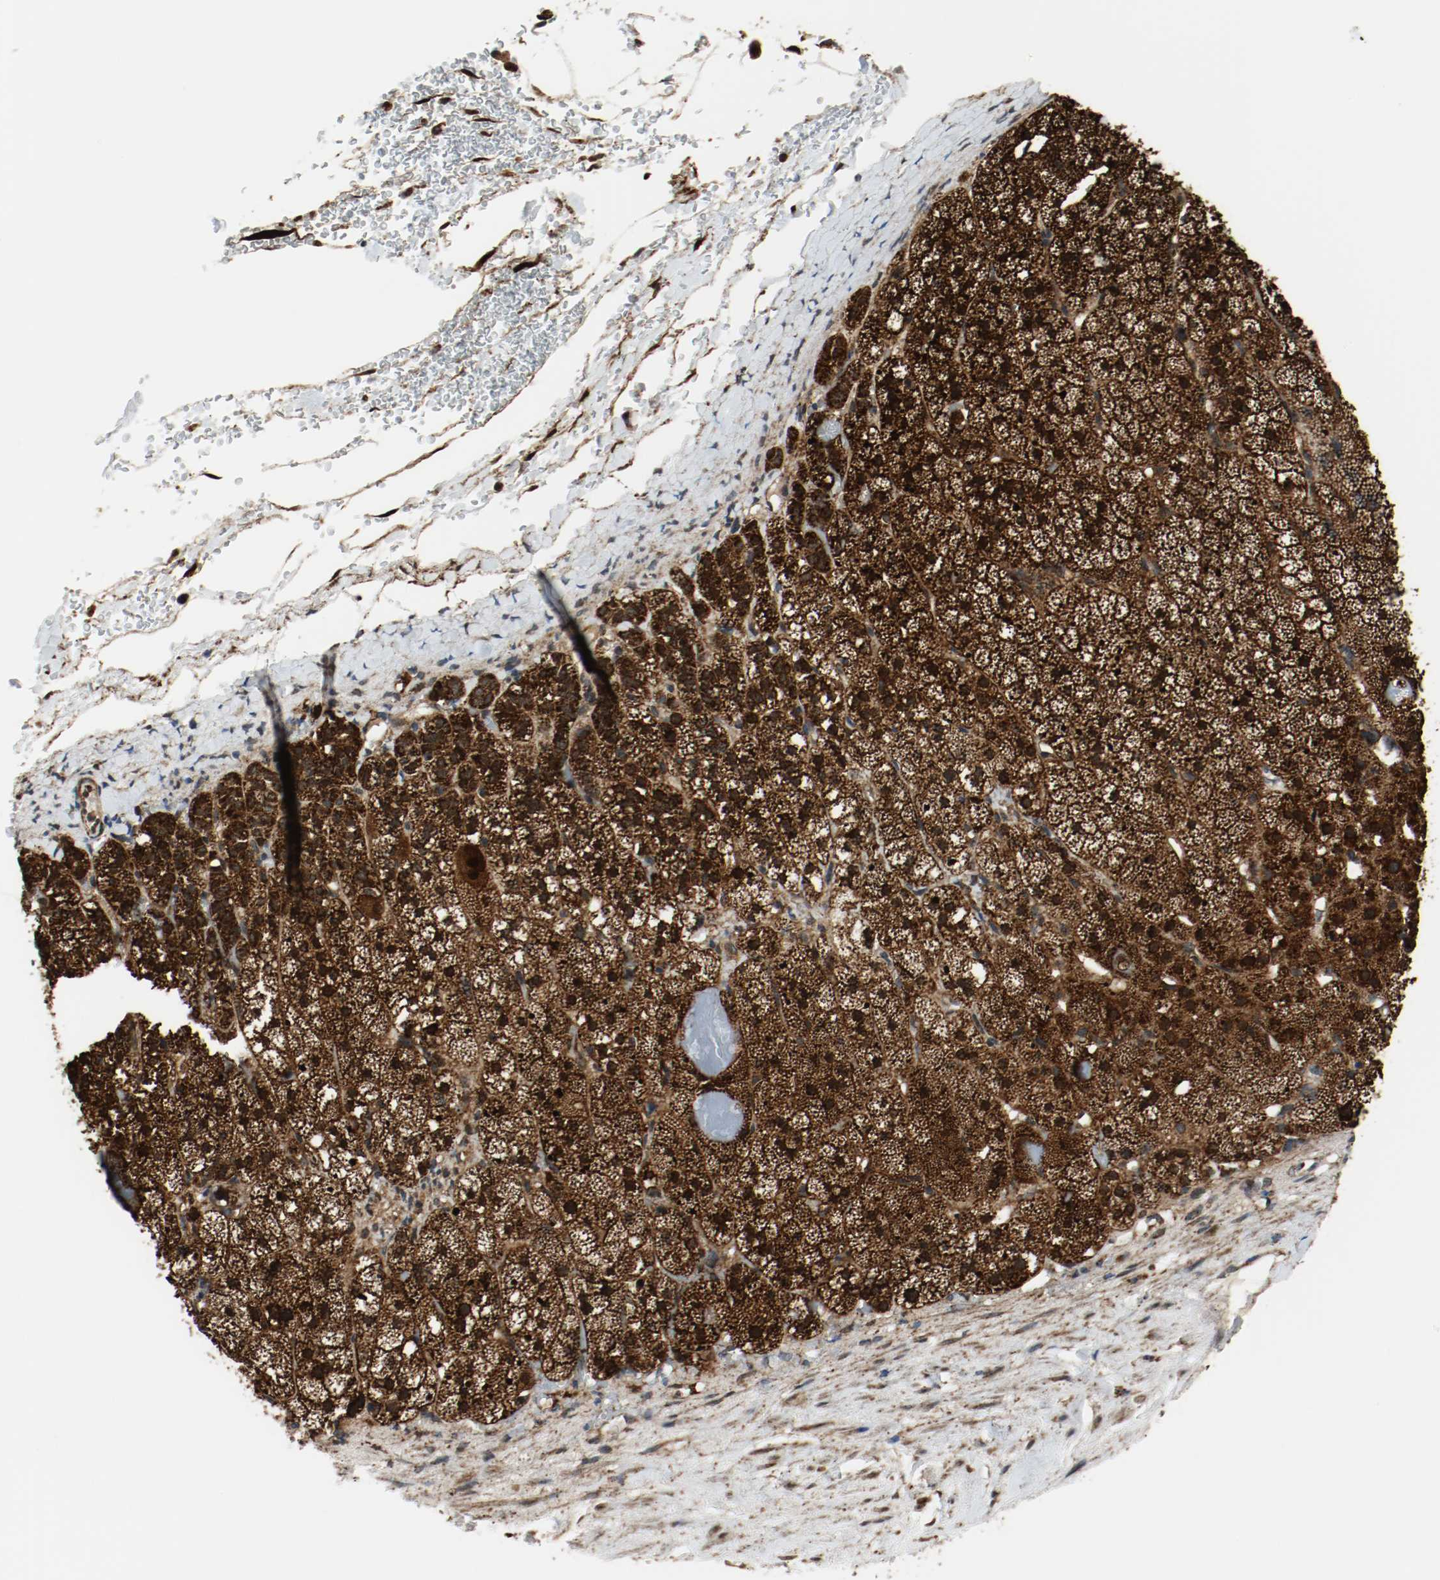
{"staining": {"intensity": "strong", "quantity": ">75%", "location": "cytoplasmic/membranous"}, "tissue": "adrenal gland", "cell_type": "Glandular cells", "image_type": "normal", "snomed": [{"axis": "morphology", "description": "Normal tissue, NOS"}, {"axis": "topography", "description": "Adrenal gland"}], "caption": "Protein analysis of unremarkable adrenal gland shows strong cytoplasmic/membranous expression in approximately >75% of glandular cells. (DAB IHC with brightfield microscopy, high magnification).", "gene": "TXNRD1", "patient": {"sex": "male", "age": 35}}